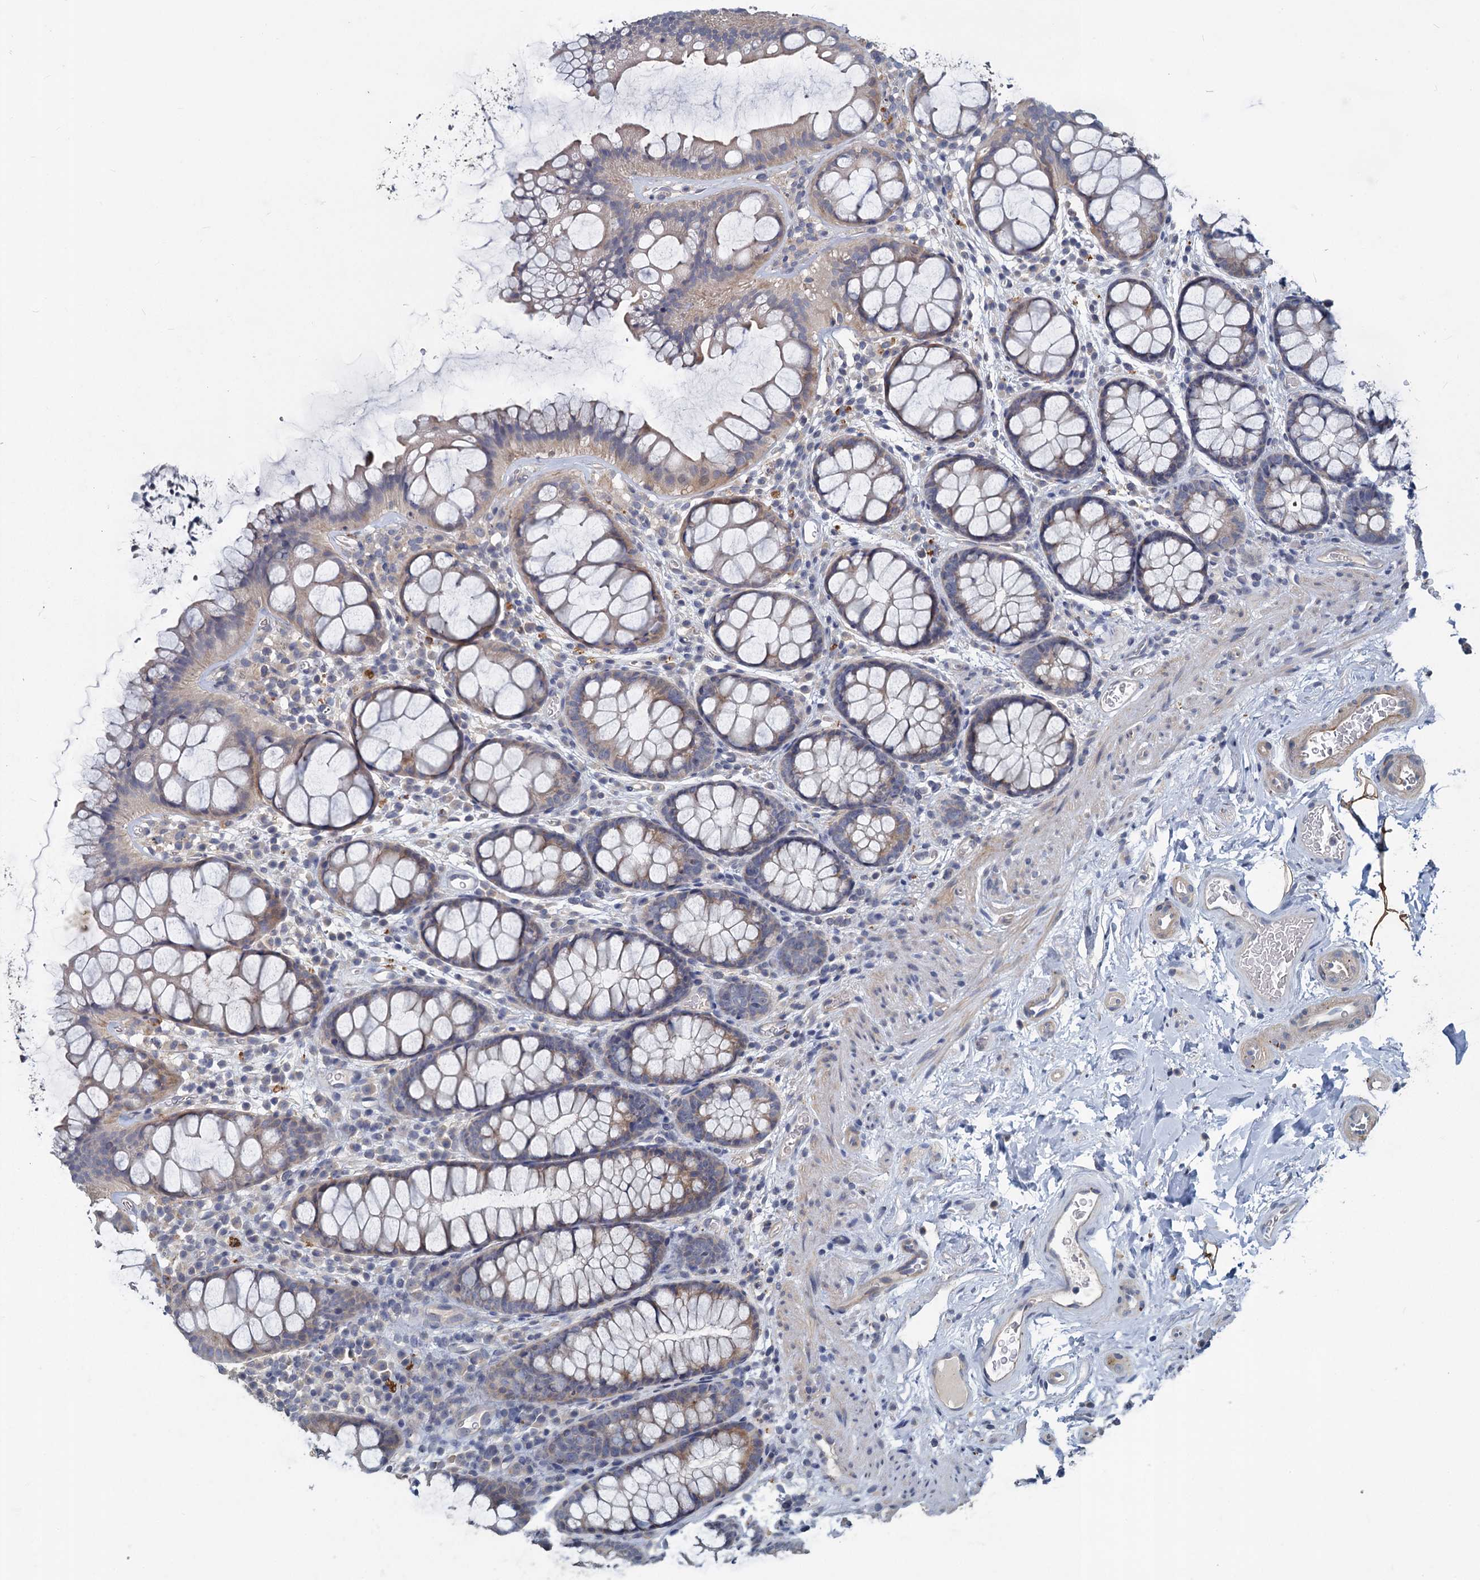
{"staining": {"intensity": "negative", "quantity": "none", "location": "none"}, "tissue": "colon", "cell_type": "Endothelial cells", "image_type": "normal", "snomed": [{"axis": "morphology", "description": "Normal tissue, NOS"}, {"axis": "topography", "description": "Colon"}], "caption": "This histopathology image is of unremarkable colon stained with immunohistochemistry (IHC) to label a protein in brown with the nuclei are counter-stained blue. There is no positivity in endothelial cells. Brightfield microscopy of immunohistochemistry (IHC) stained with DAB (brown) and hematoxylin (blue), captured at high magnification.", "gene": "SLC2A7", "patient": {"sex": "female", "age": 82}}